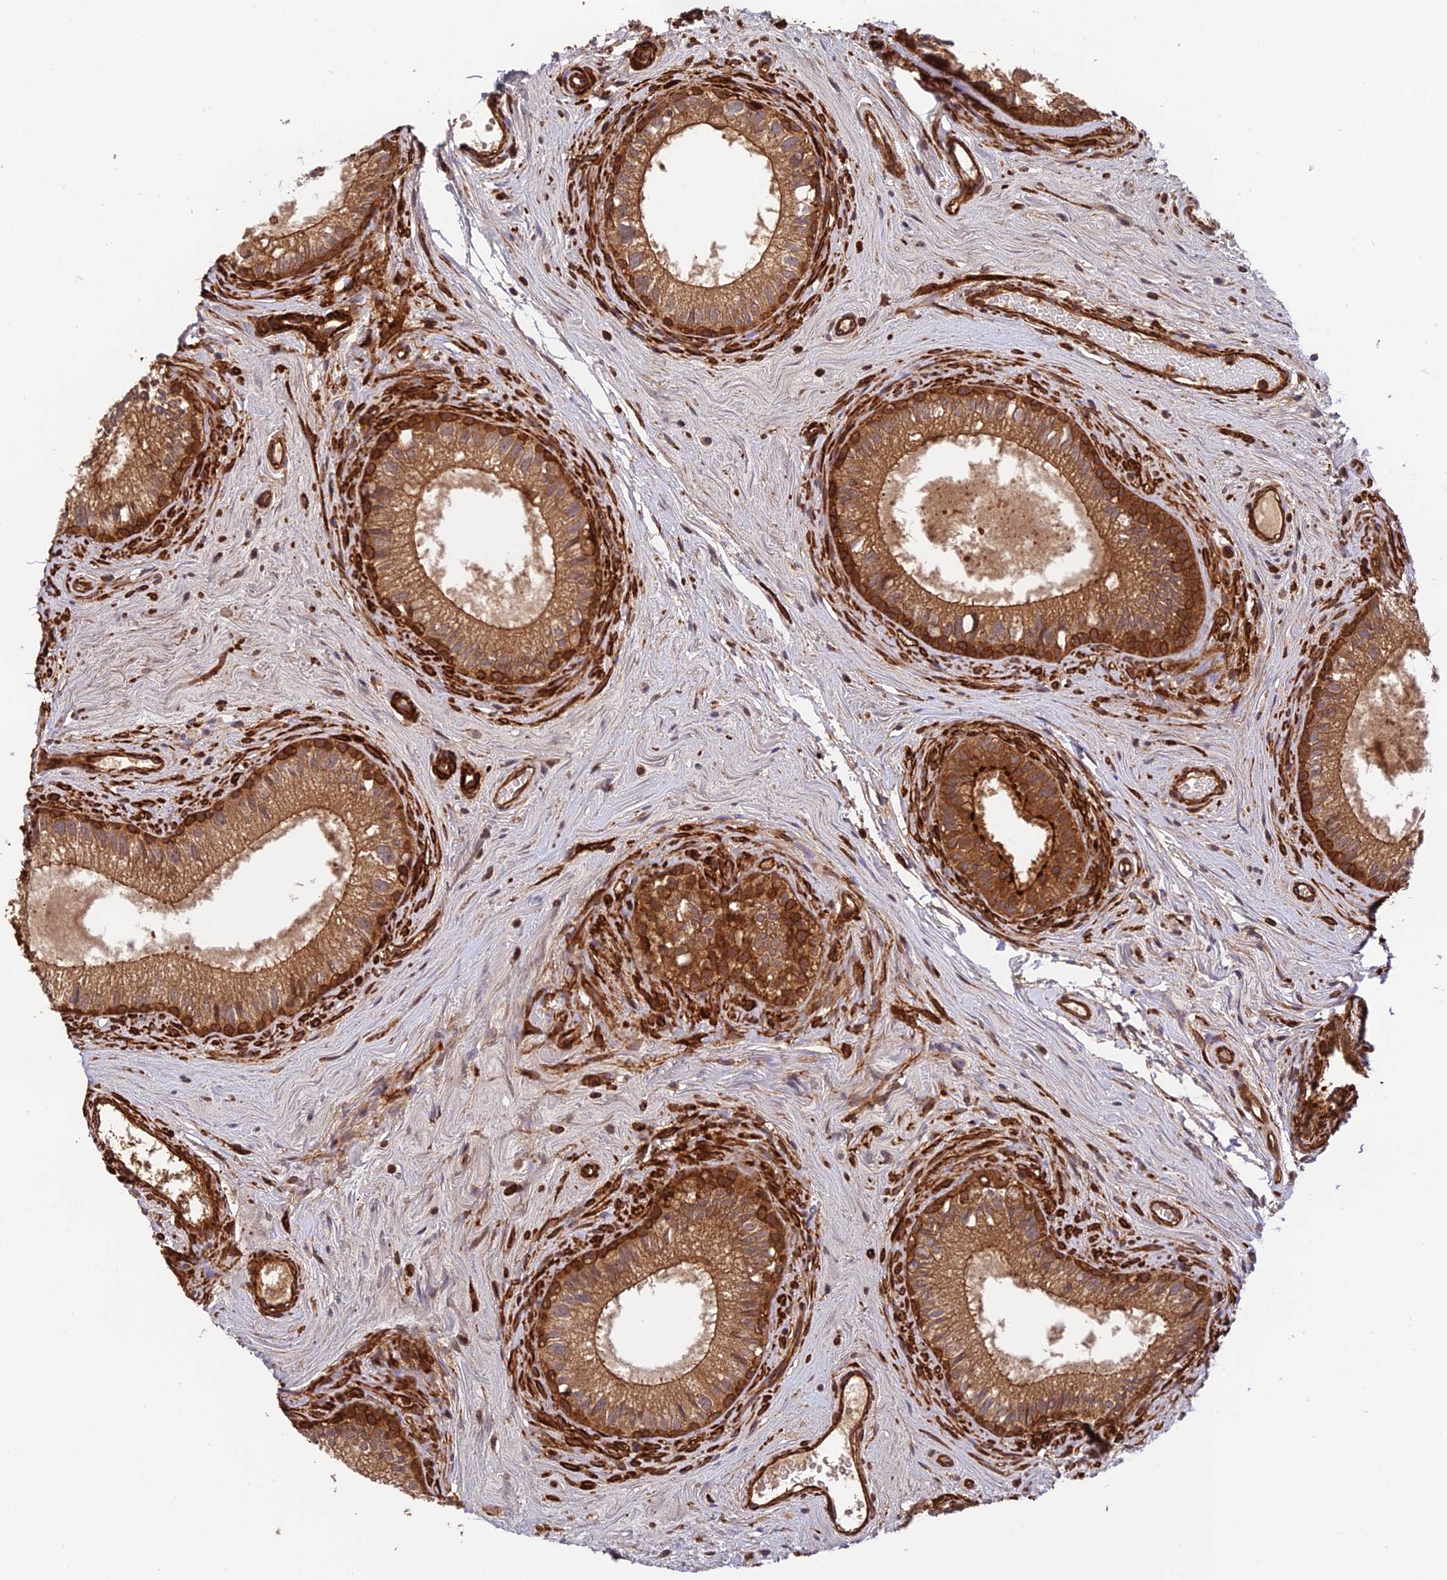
{"staining": {"intensity": "strong", "quantity": "25%-75%", "location": "cytoplasmic/membranous"}, "tissue": "epididymis", "cell_type": "Glandular cells", "image_type": "normal", "snomed": [{"axis": "morphology", "description": "Normal tissue, NOS"}, {"axis": "topography", "description": "Epididymis"}], "caption": "Glandular cells demonstrate strong cytoplasmic/membranous staining in approximately 25%-75% of cells in normal epididymis.", "gene": "EVI5L", "patient": {"sex": "male", "age": 71}}